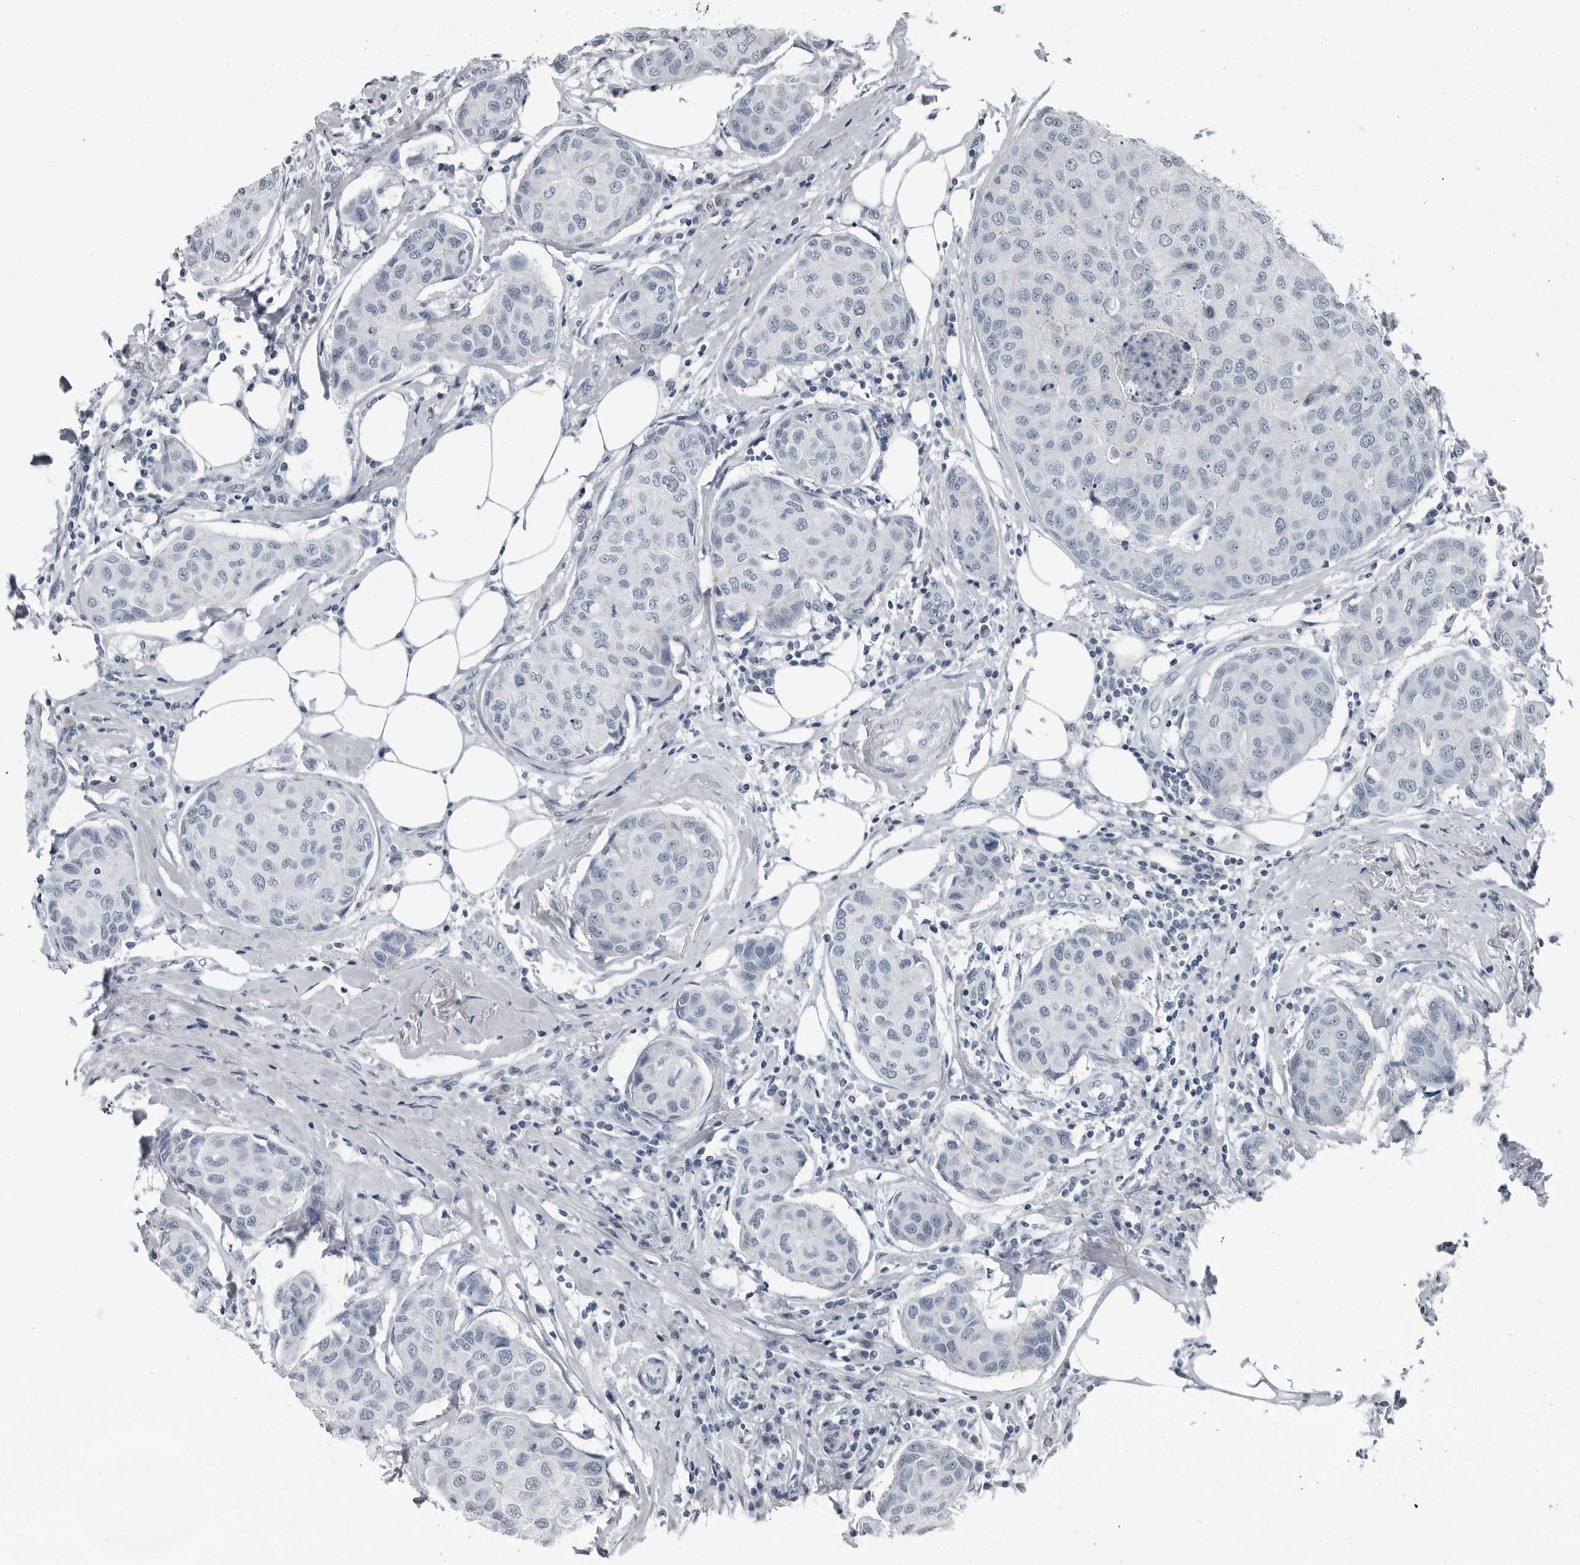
{"staining": {"intensity": "negative", "quantity": "none", "location": "none"}, "tissue": "breast cancer", "cell_type": "Tumor cells", "image_type": "cancer", "snomed": [{"axis": "morphology", "description": "Duct carcinoma"}, {"axis": "topography", "description": "Breast"}], "caption": "A high-resolution photomicrograph shows IHC staining of invasive ductal carcinoma (breast), which exhibits no significant positivity in tumor cells.", "gene": "PDCD11", "patient": {"sex": "female", "age": 80}}